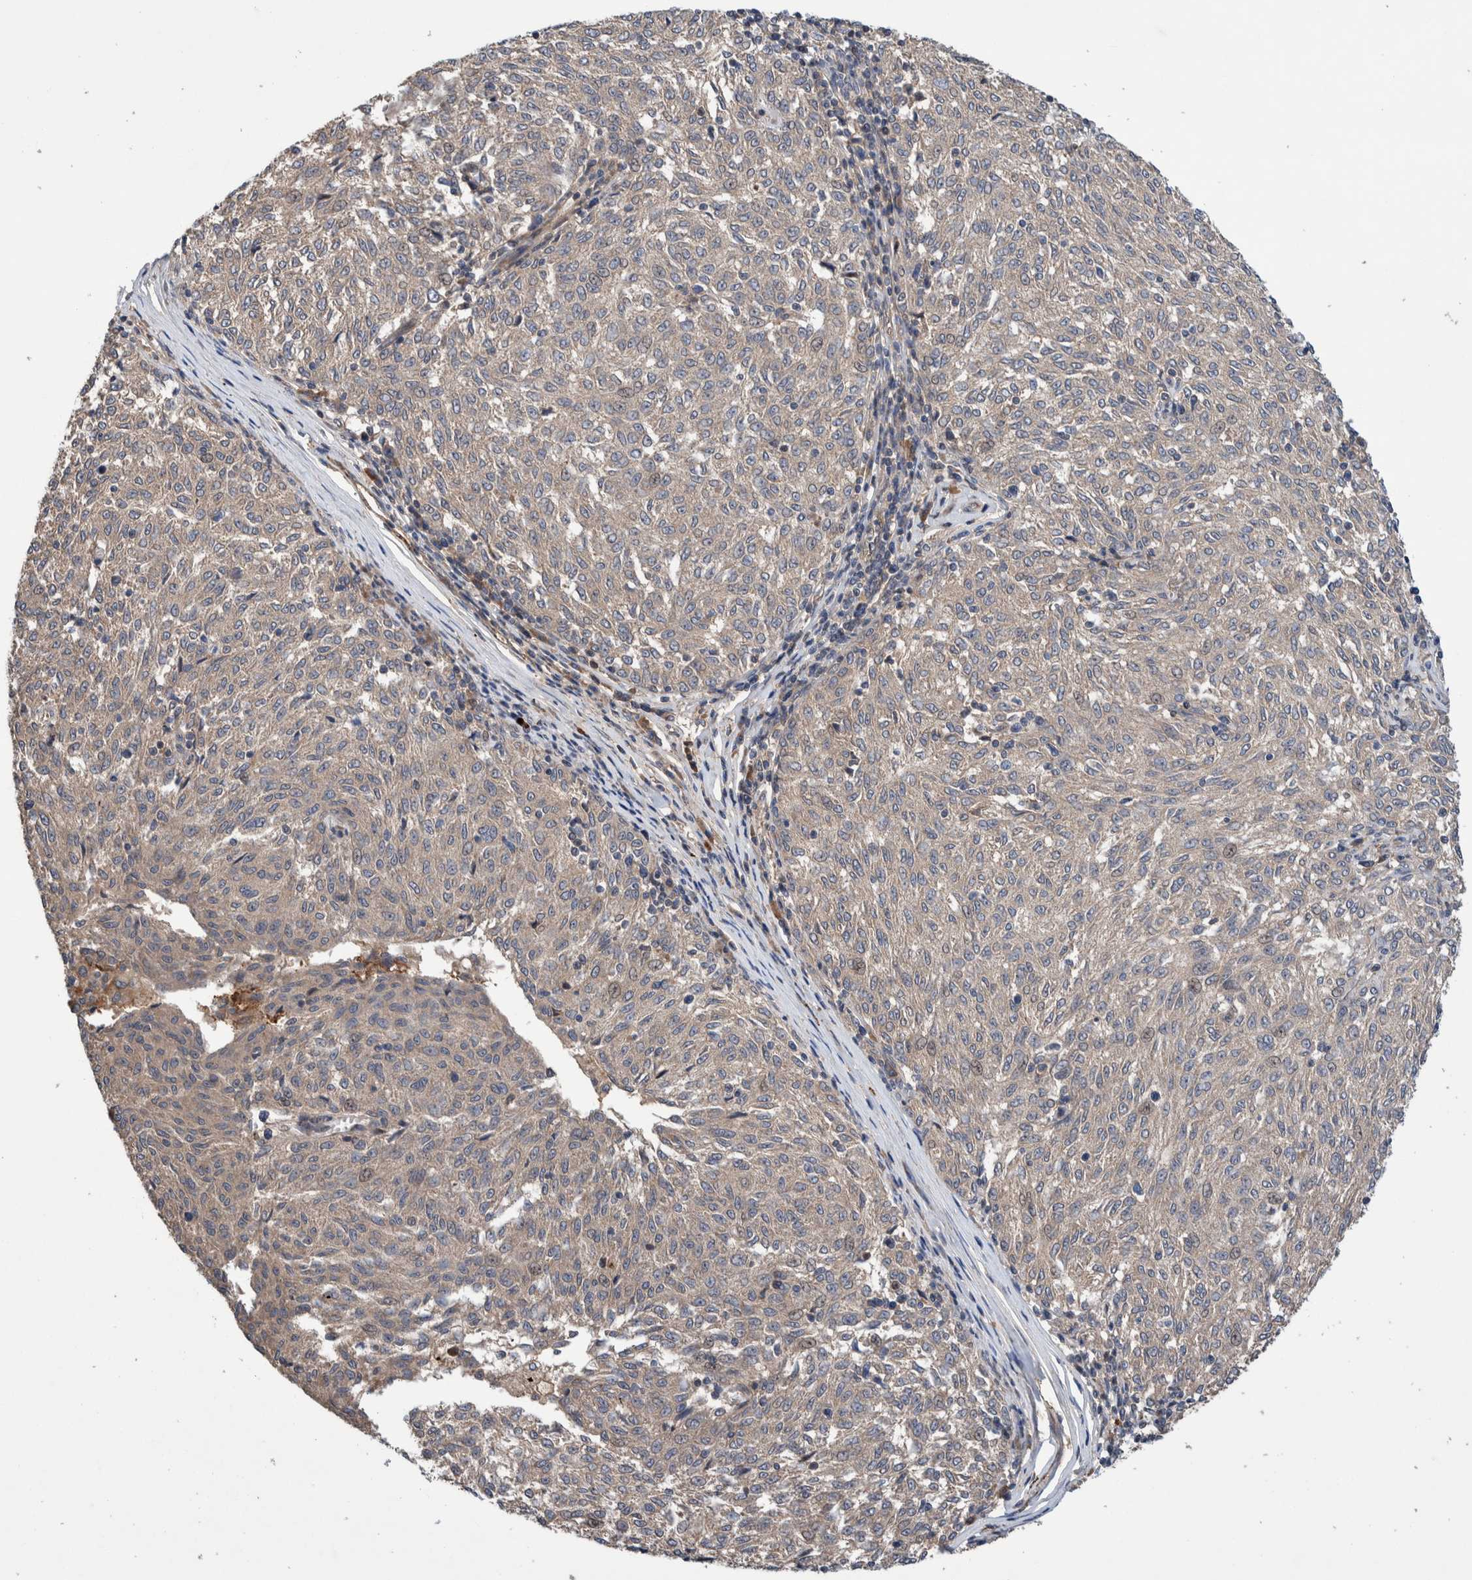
{"staining": {"intensity": "negative", "quantity": "none", "location": "none"}, "tissue": "melanoma", "cell_type": "Tumor cells", "image_type": "cancer", "snomed": [{"axis": "morphology", "description": "Malignant melanoma, NOS"}, {"axis": "topography", "description": "Skin"}], "caption": "DAB immunohistochemical staining of human malignant melanoma displays no significant expression in tumor cells.", "gene": "PIK3R6", "patient": {"sex": "female", "age": 72}}